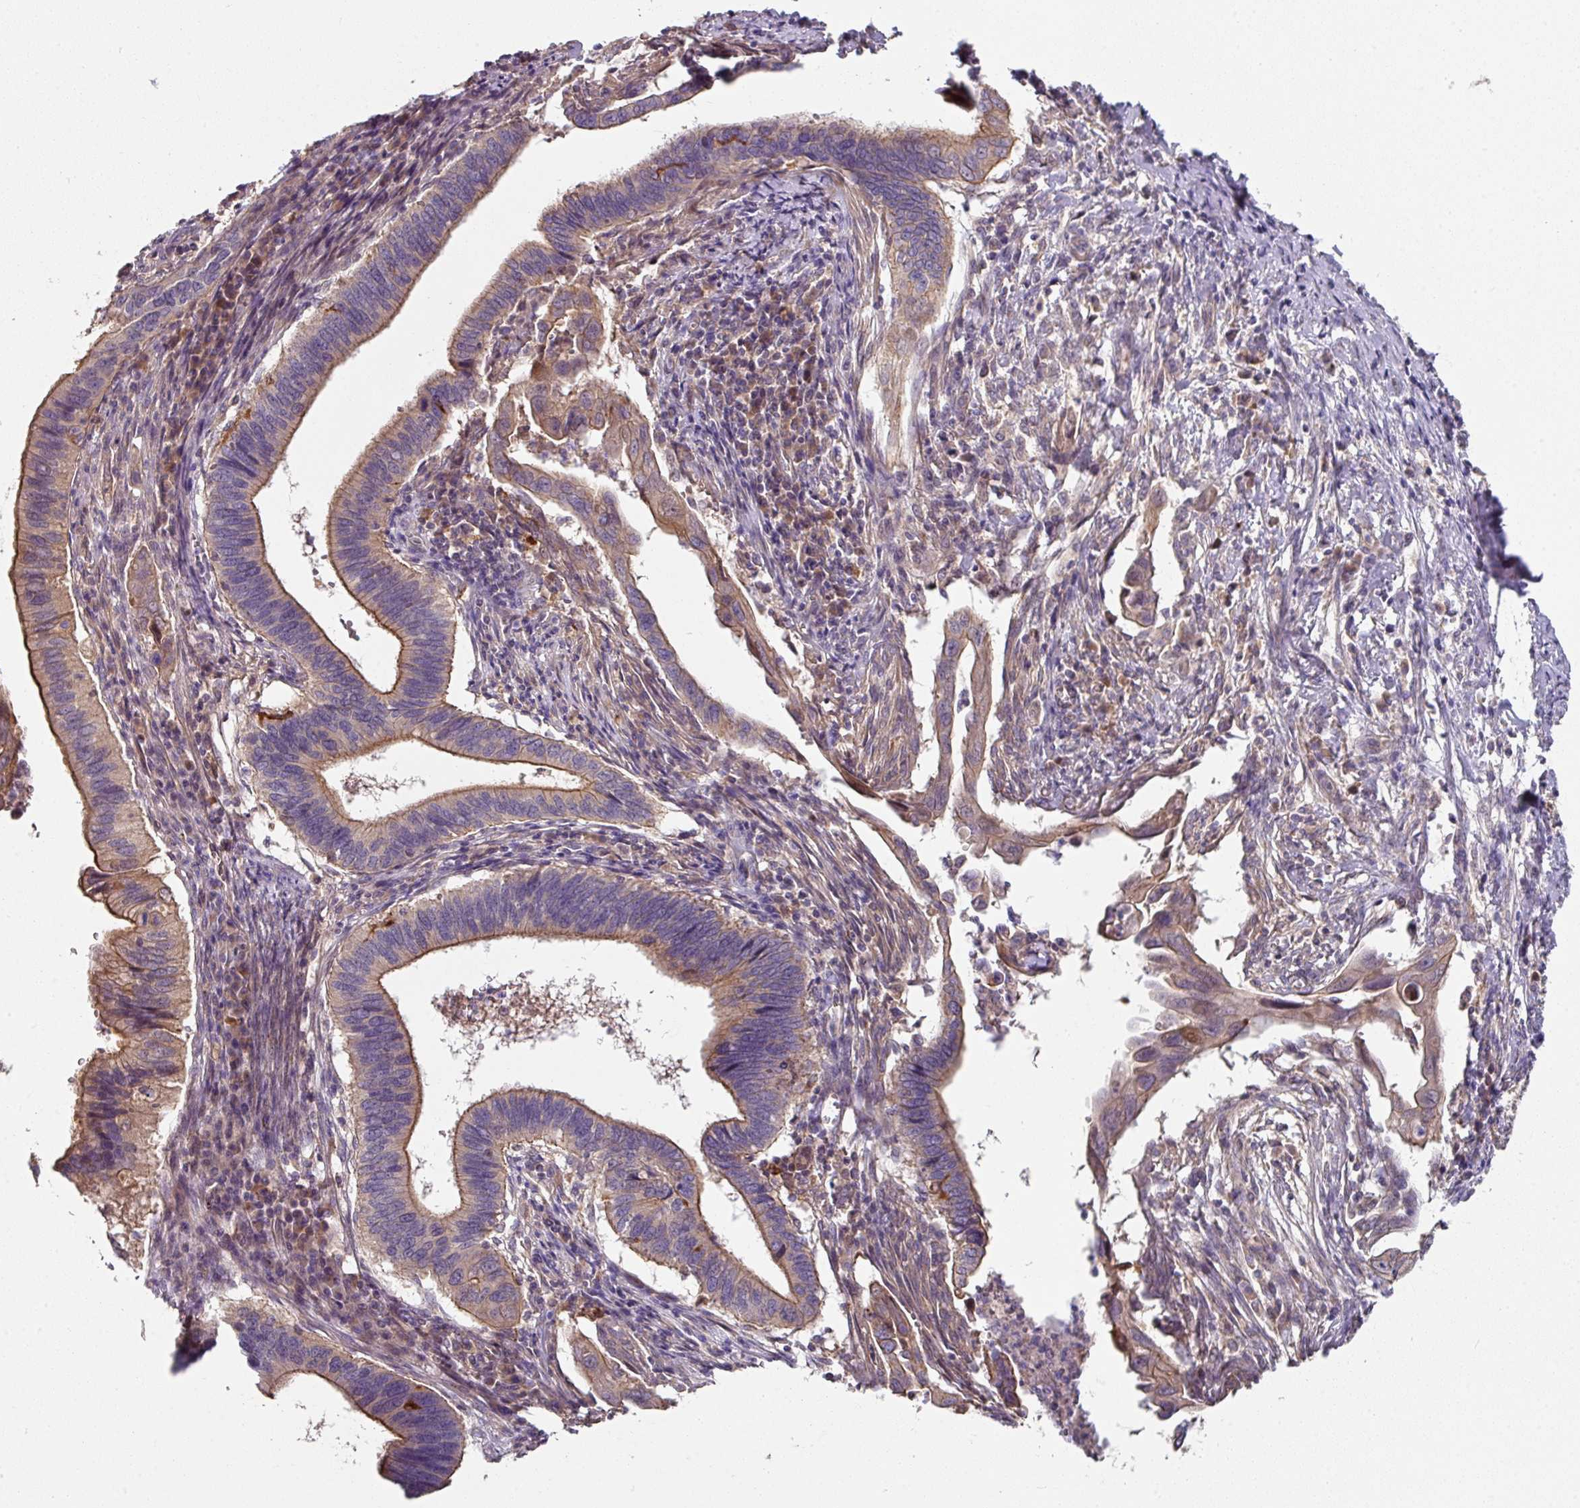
{"staining": {"intensity": "weak", "quantity": "25%-75%", "location": "cytoplasmic/membranous"}, "tissue": "cervical cancer", "cell_type": "Tumor cells", "image_type": "cancer", "snomed": [{"axis": "morphology", "description": "Adenocarcinoma, NOS"}, {"axis": "topography", "description": "Cervix"}], "caption": "A histopathology image of human adenocarcinoma (cervical) stained for a protein demonstrates weak cytoplasmic/membranous brown staining in tumor cells.", "gene": "C4orf48", "patient": {"sex": "female", "age": 42}}